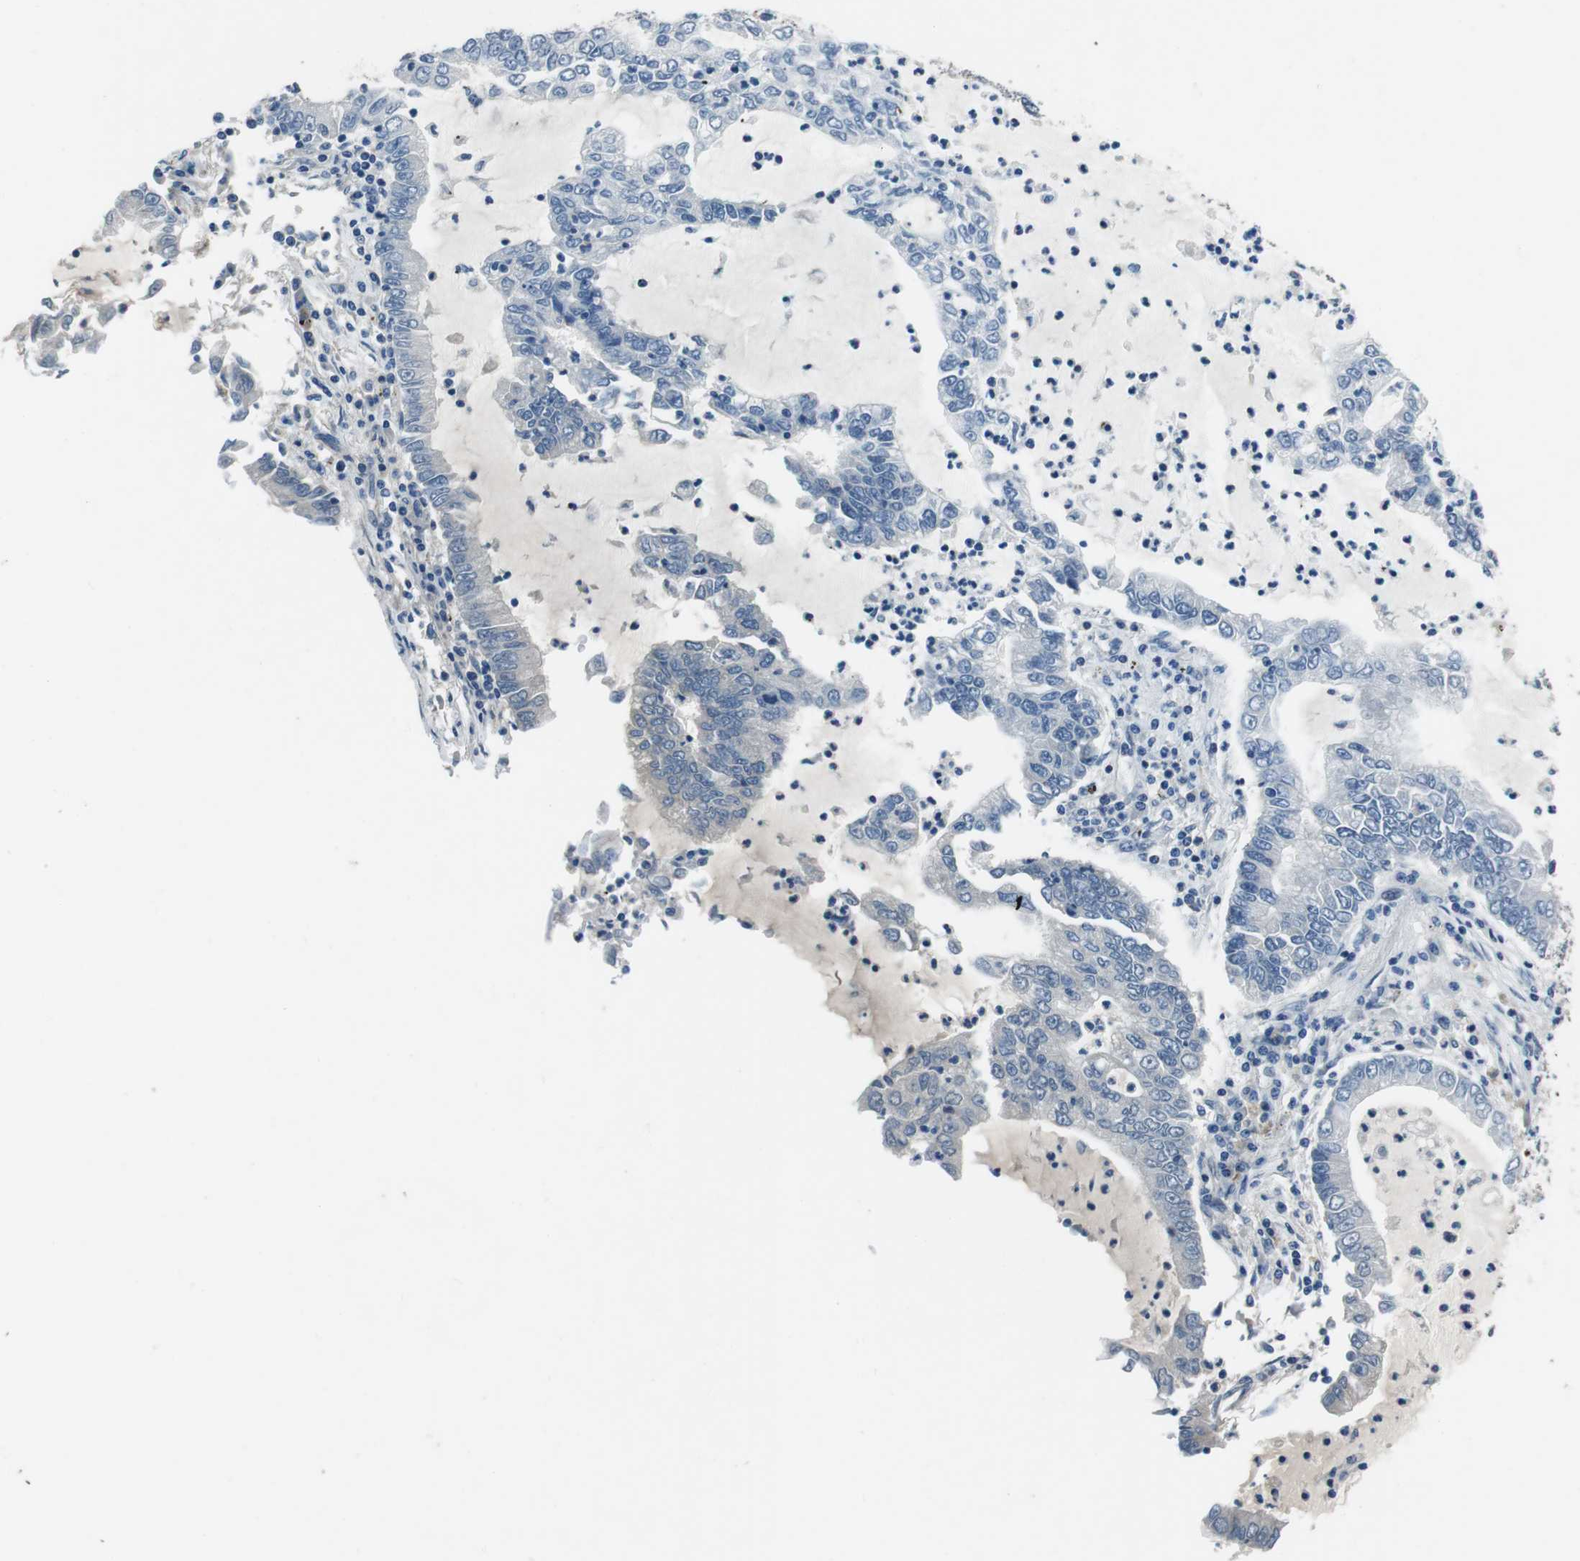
{"staining": {"intensity": "negative", "quantity": "none", "location": "none"}, "tissue": "lung cancer", "cell_type": "Tumor cells", "image_type": "cancer", "snomed": [{"axis": "morphology", "description": "Adenocarcinoma, NOS"}, {"axis": "topography", "description": "Lung"}], "caption": "Immunohistochemistry (IHC) of adenocarcinoma (lung) displays no expression in tumor cells.", "gene": "LRRC49", "patient": {"sex": "female", "age": 51}}